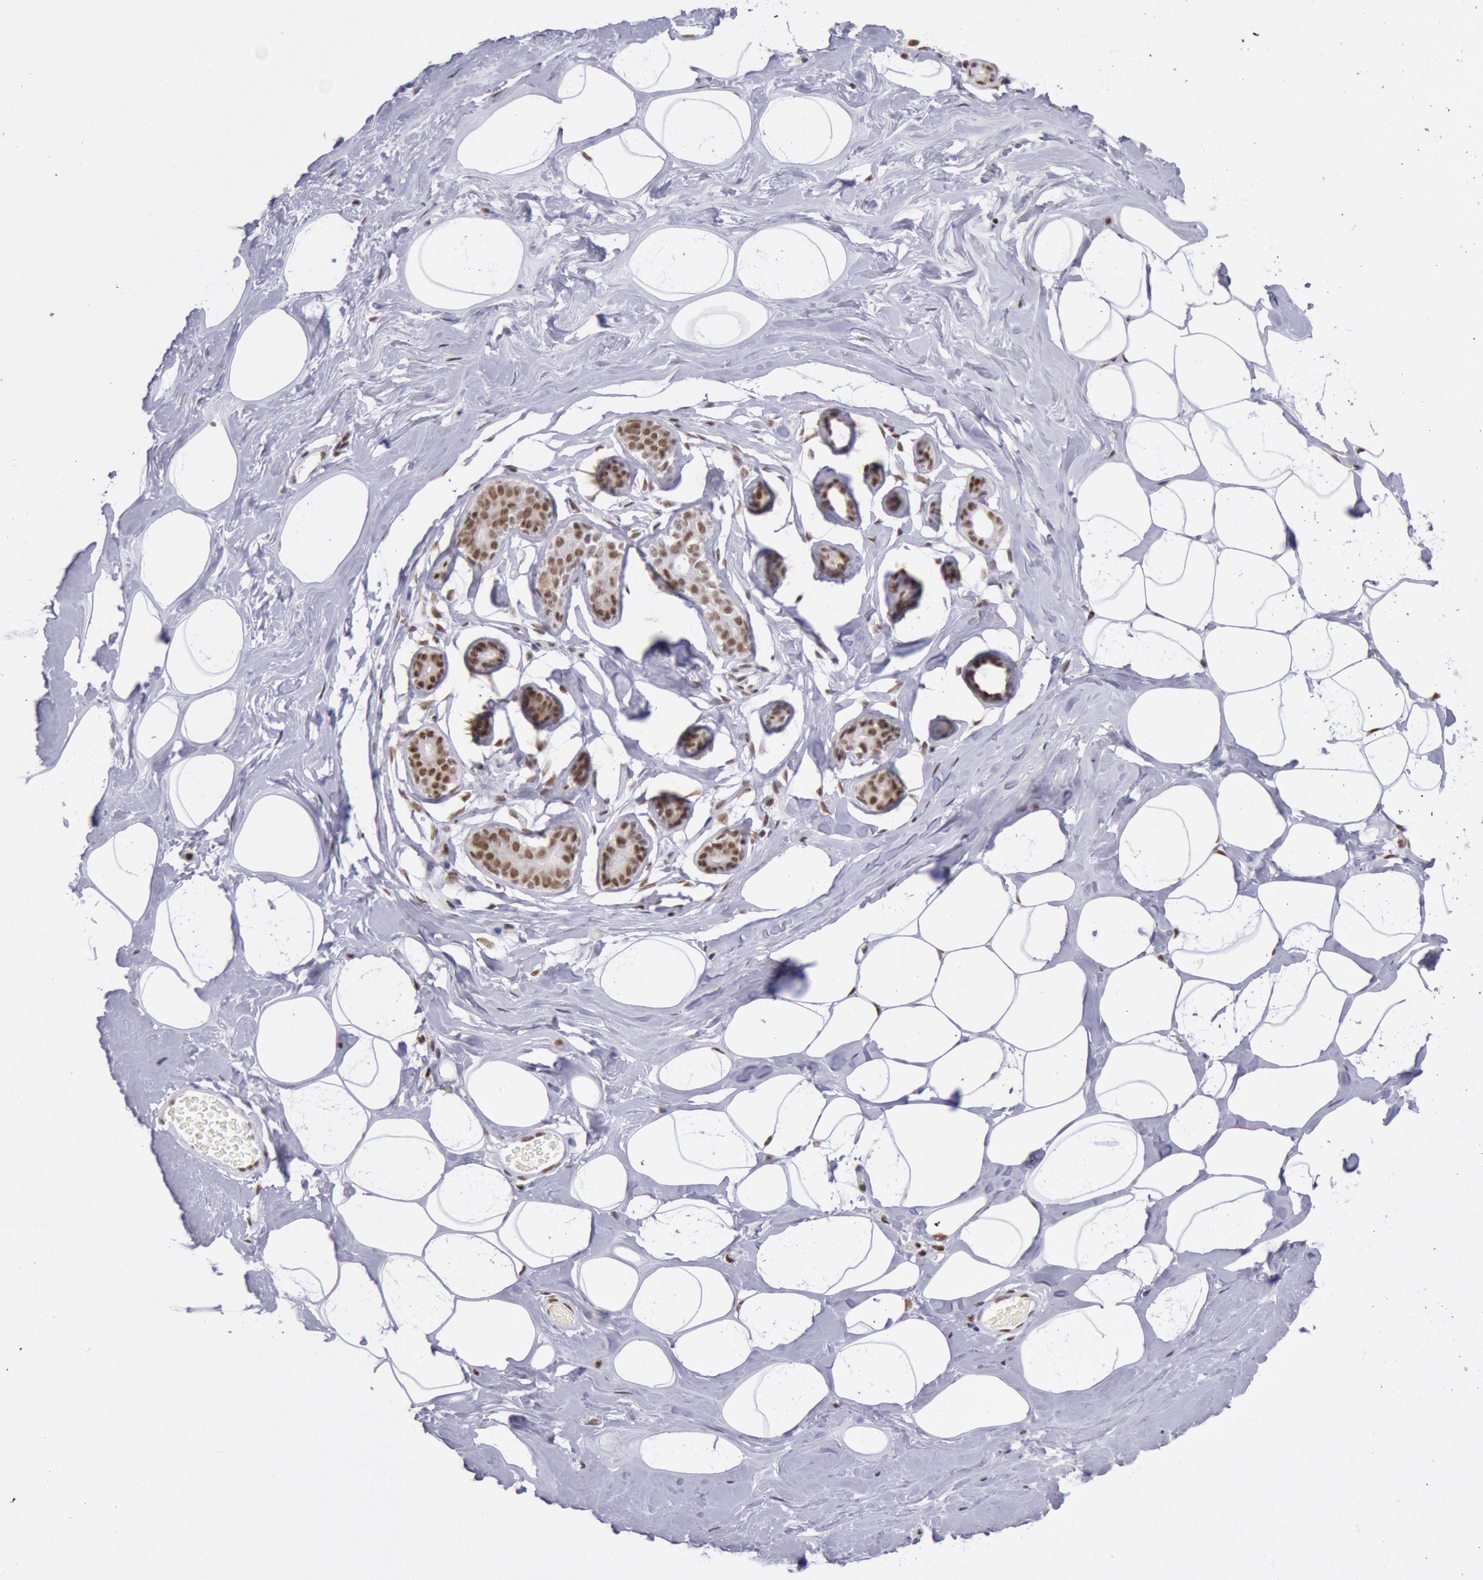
{"staining": {"intensity": "moderate", "quantity": ">75%", "location": "nuclear"}, "tissue": "breast", "cell_type": "Adipocytes", "image_type": "normal", "snomed": [{"axis": "morphology", "description": "Normal tissue, NOS"}, {"axis": "morphology", "description": "Fibrosis, NOS"}, {"axis": "topography", "description": "Breast"}], "caption": "Immunohistochemistry histopathology image of unremarkable breast: human breast stained using IHC displays medium levels of moderate protein expression localized specifically in the nuclear of adipocytes, appearing as a nuclear brown color.", "gene": "SNRPD3", "patient": {"sex": "female", "age": 39}}